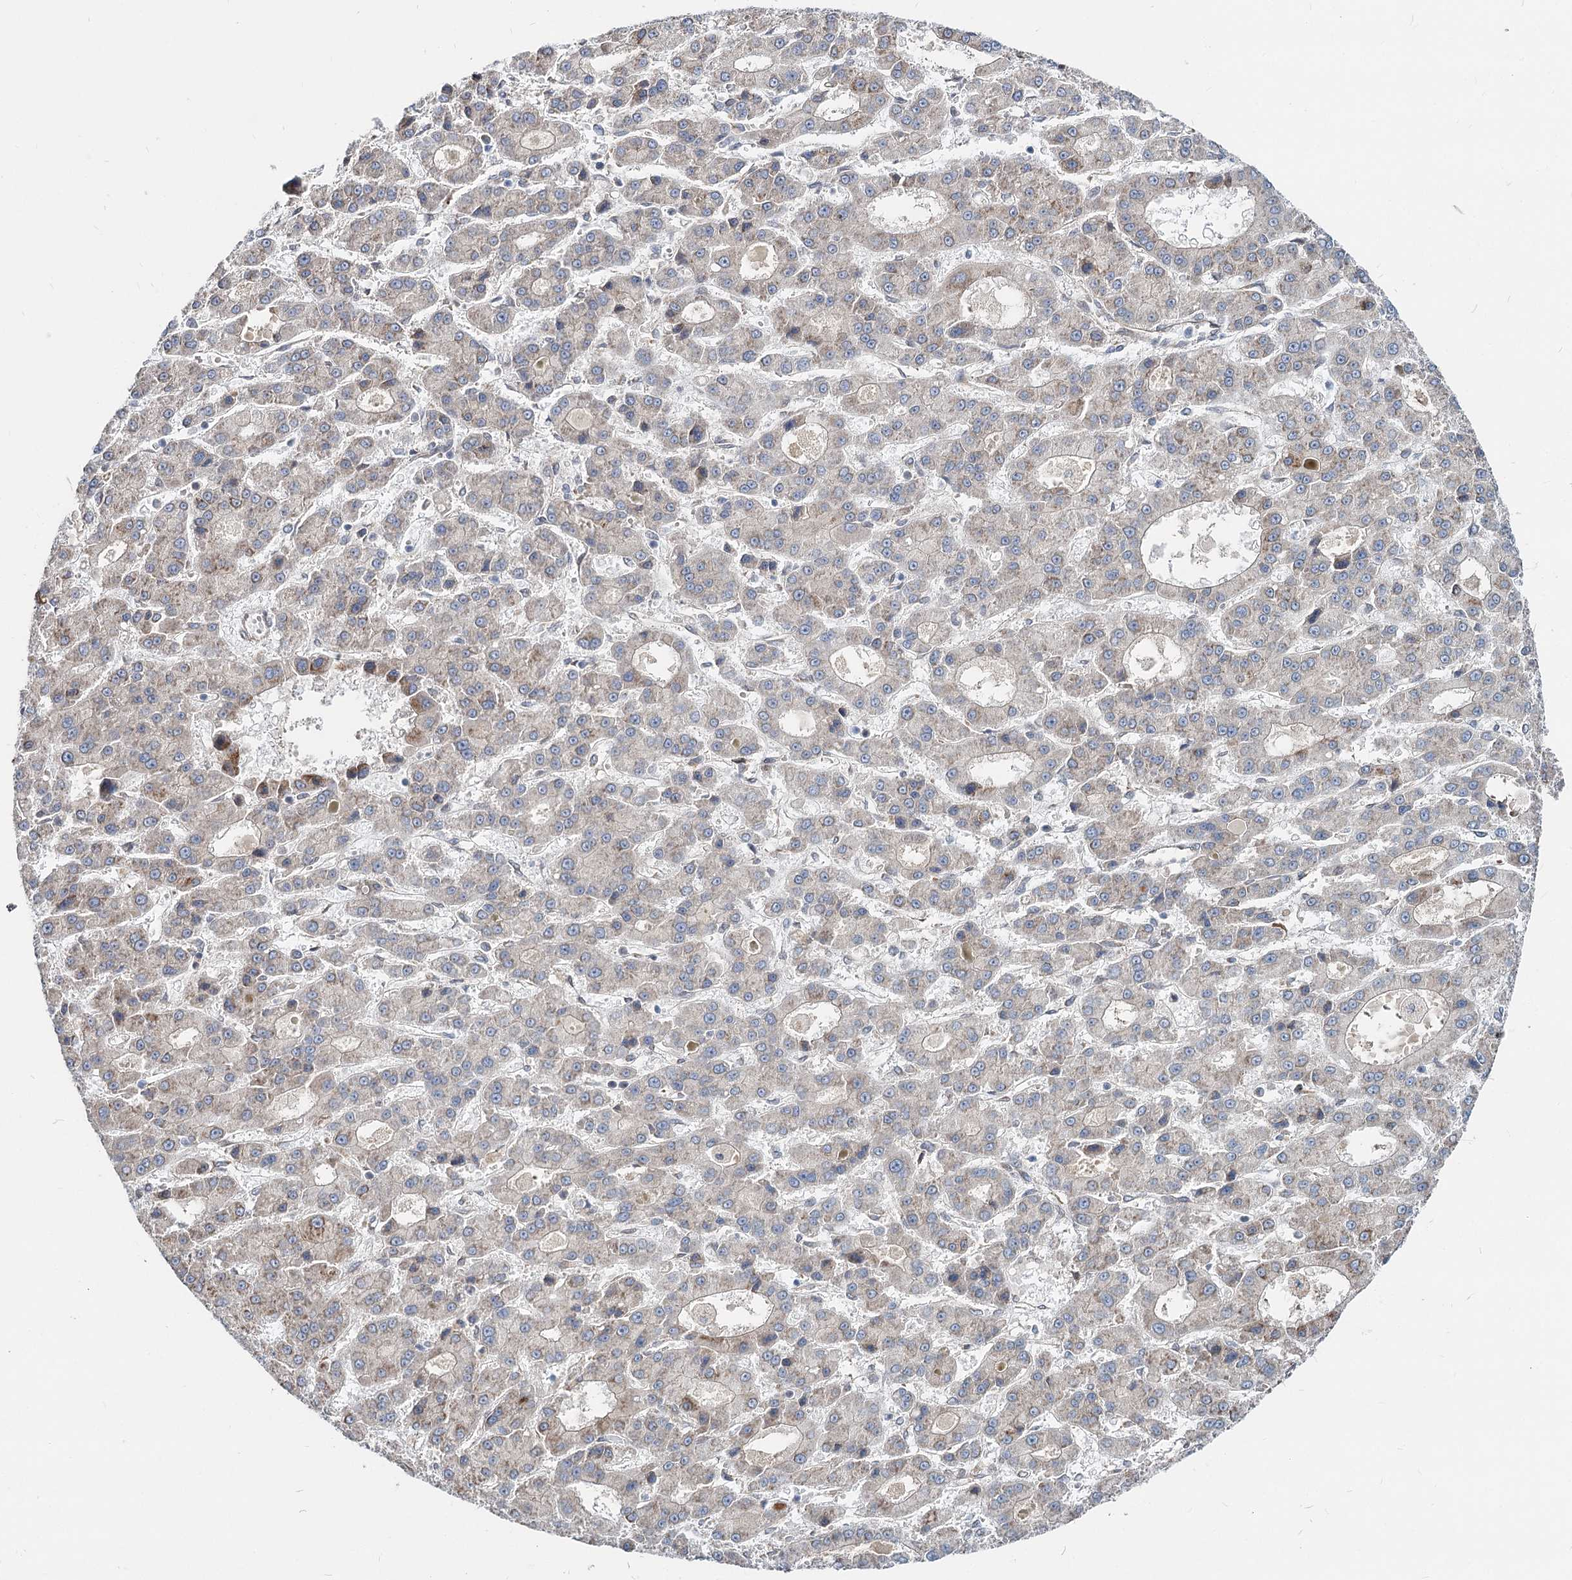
{"staining": {"intensity": "weak", "quantity": "<25%", "location": "cytoplasmic/membranous"}, "tissue": "liver cancer", "cell_type": "Tumor cells", "image_type": "cancer", "snomed": [{"axis": "morphology", "description": "Carcinoma, Hepatocellular, NOS"}, {"axis": "topography", "description": "Liver"}], "caption": "This is an immunohistochemistry histopathology image of liver cancer. There is no positivity in tumor cells.", "gene": "SPART", "patient": {"sex": "male", "age": 70}}